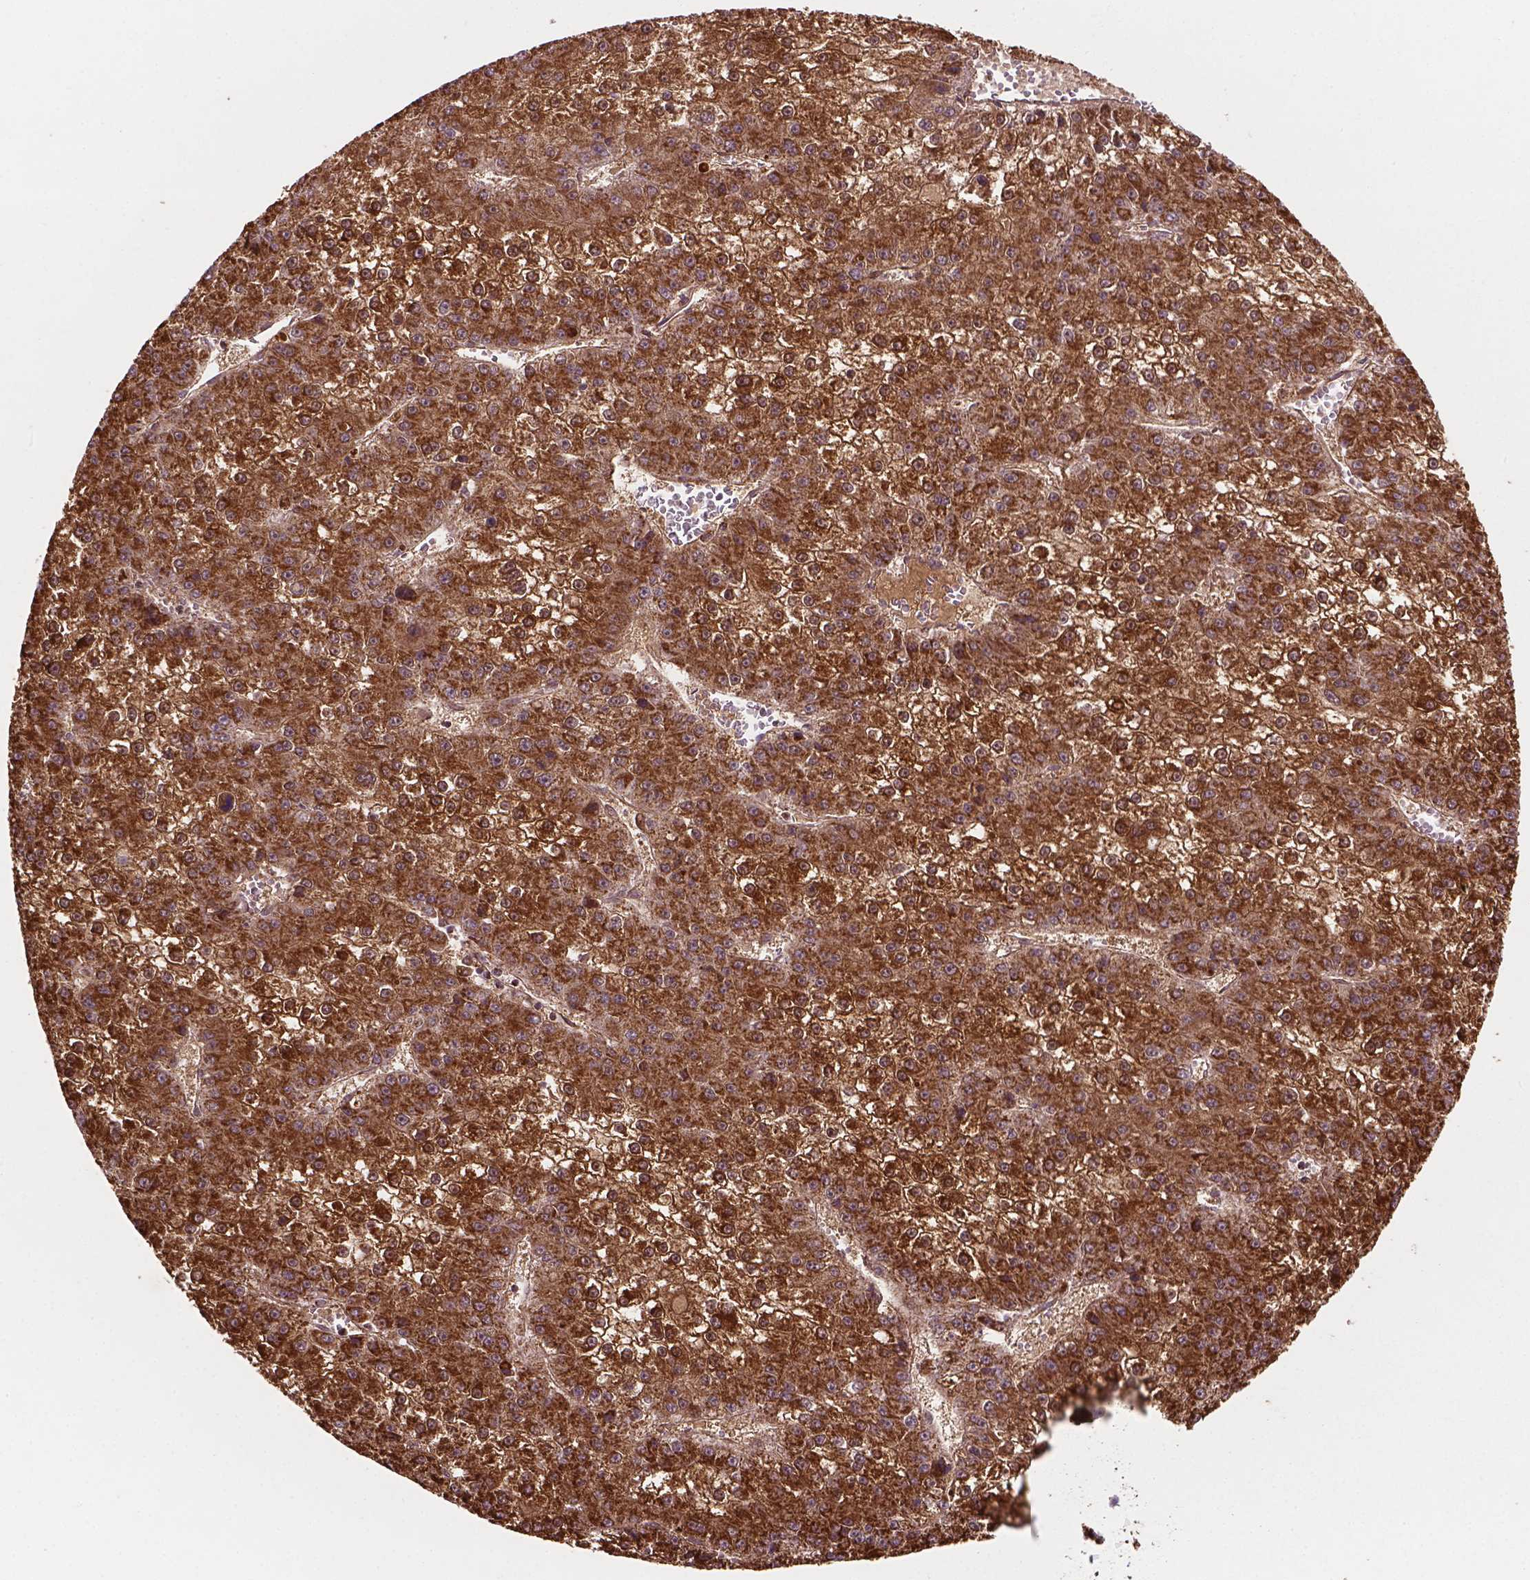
{"staining": {"intensity": "moderate", "quantity": ">75%", "location": "cytoplasmic/membranous"}, "tissue": "liver cancer", "cell_type": "Tumor cells", "image_type": "cancer", "snomed": [{"axis": "morphology", "description": "Carcinoma, Hepatocellular, NOS"}, {"axis": "topography", "description": "Liver"}], "caption": "Protein expression by IHC displays moderate cytoplasmic/membranous positivity in approximately >75% of tumor cells in liver cancer. The protein is stained brown, and the nuclei are stained in blue (DAB (3,3'-diaminobenzidine) IHC with brightfield microscopy, high magnification).", "gene": "HS3ST3A1", "patient": {"sex": "female", "age": 73}}